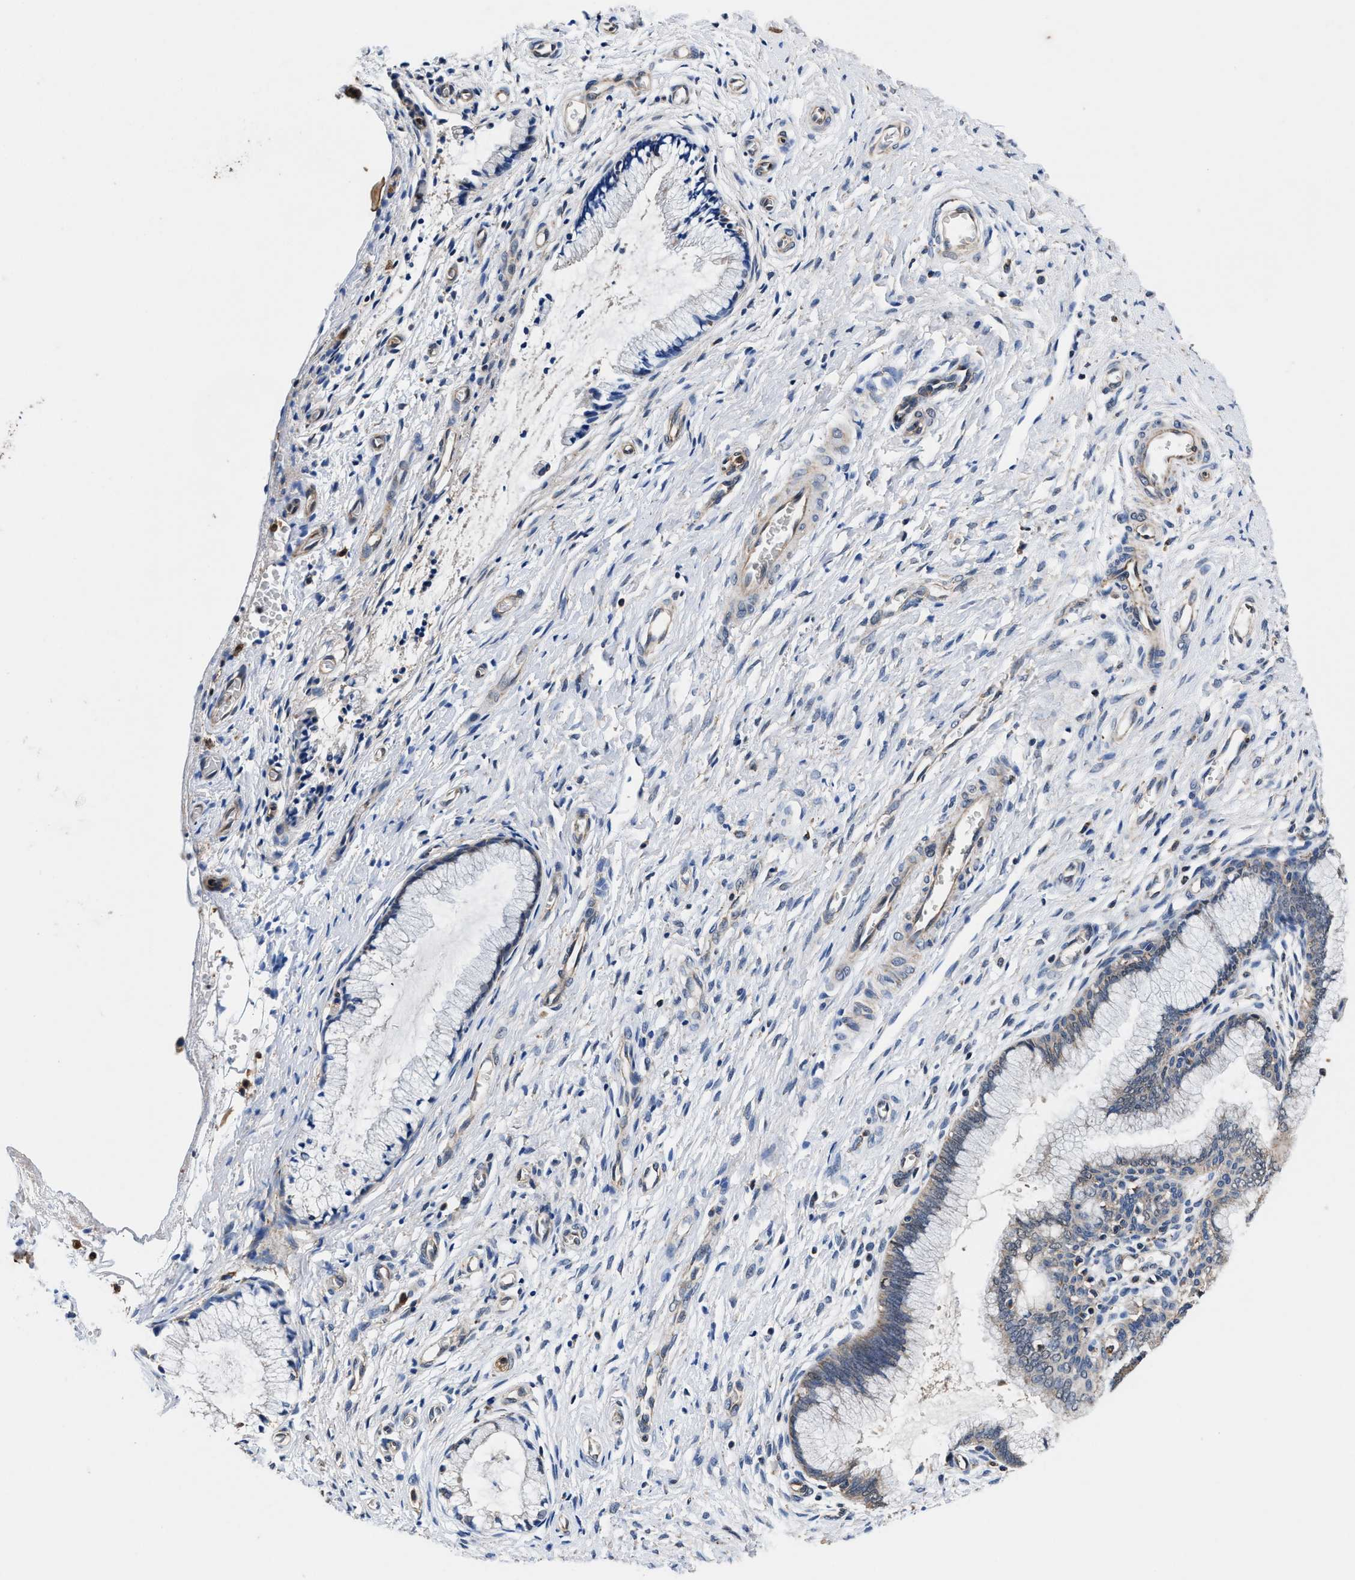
{"staining": {"intensity": "weak", "quantity": "<25%", "location": "cytoplasmic/membranous"}, "tissue": "cervix", "cell_type": "Glandular cells", "image_type": "normal", "snomed": [{"axis": "morphology", "description": "Normal tissue, NOS"}, {"axis": "topography", "description": "Cervix"}], "caption": "IHC photomicrograph of benign human cervix stained for a protein (brown), which shows no expression in glandular cells.", "gene": "ACLY", "patient": {"sex": "female", "age": 55}}